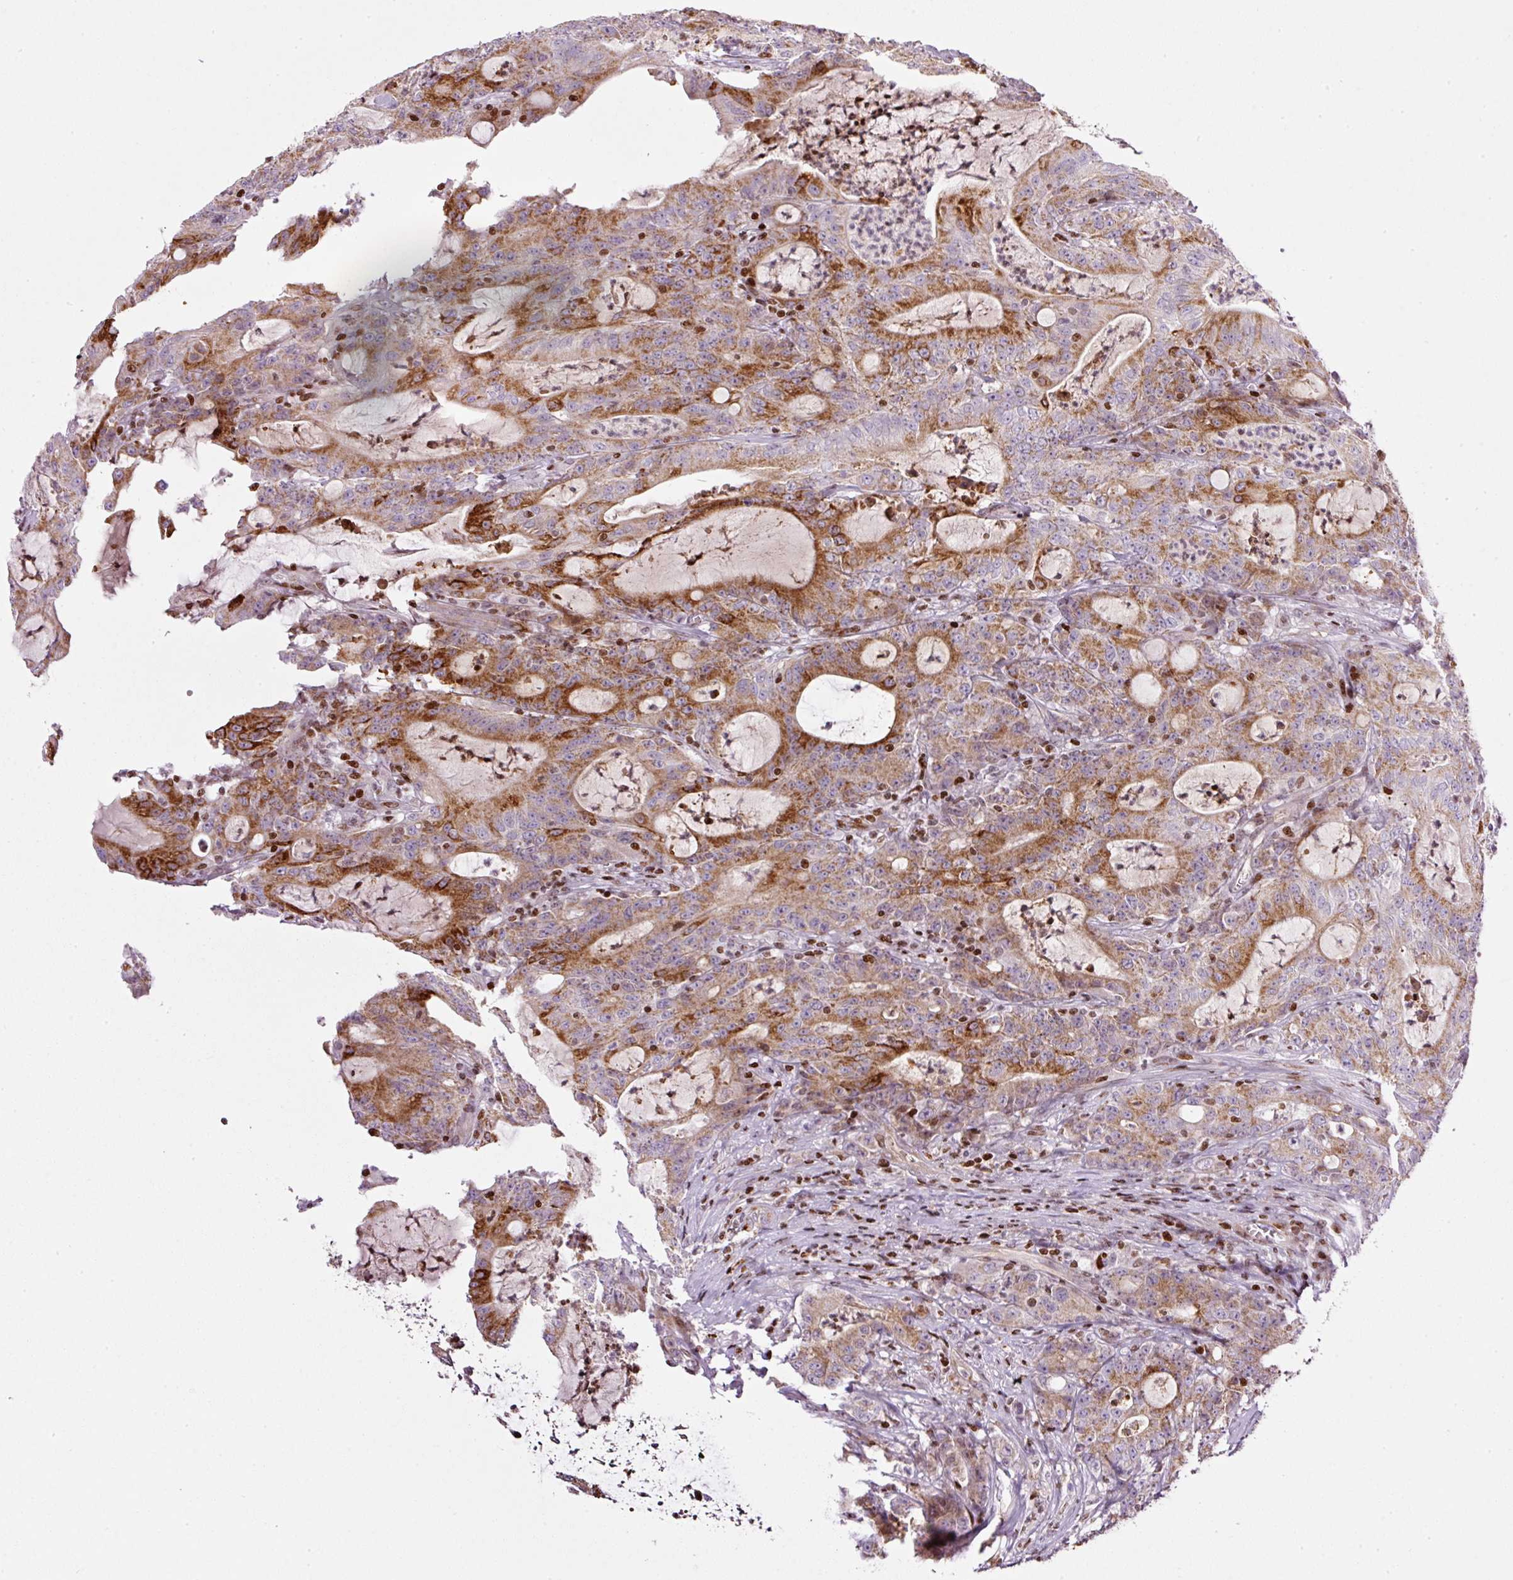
{"staining": {"intensity": "moderate", "quantity": ">75%", "location": "cytoplasmic/membranous"}, "tissue": "colorectal cancer", "cell_type": "Tumor cells", "image_type": "cancer", "snomed": [{"axis": "morphology", "description": "Adenocarcinoma, NOS"}, {"axis": "topography", "description": "Colon"}], "caption": "This micrograph reveals adenocarcinoma (colorectal) stained with immunohistochemistry to label a protein in brown. The cytoplasmic/membranous of tumor cells show moderate positivity for the protein. Nuclei are counter-stained blue.", "gene": "TMEM8B", "patient": {"sex": "male", "age": 83}}